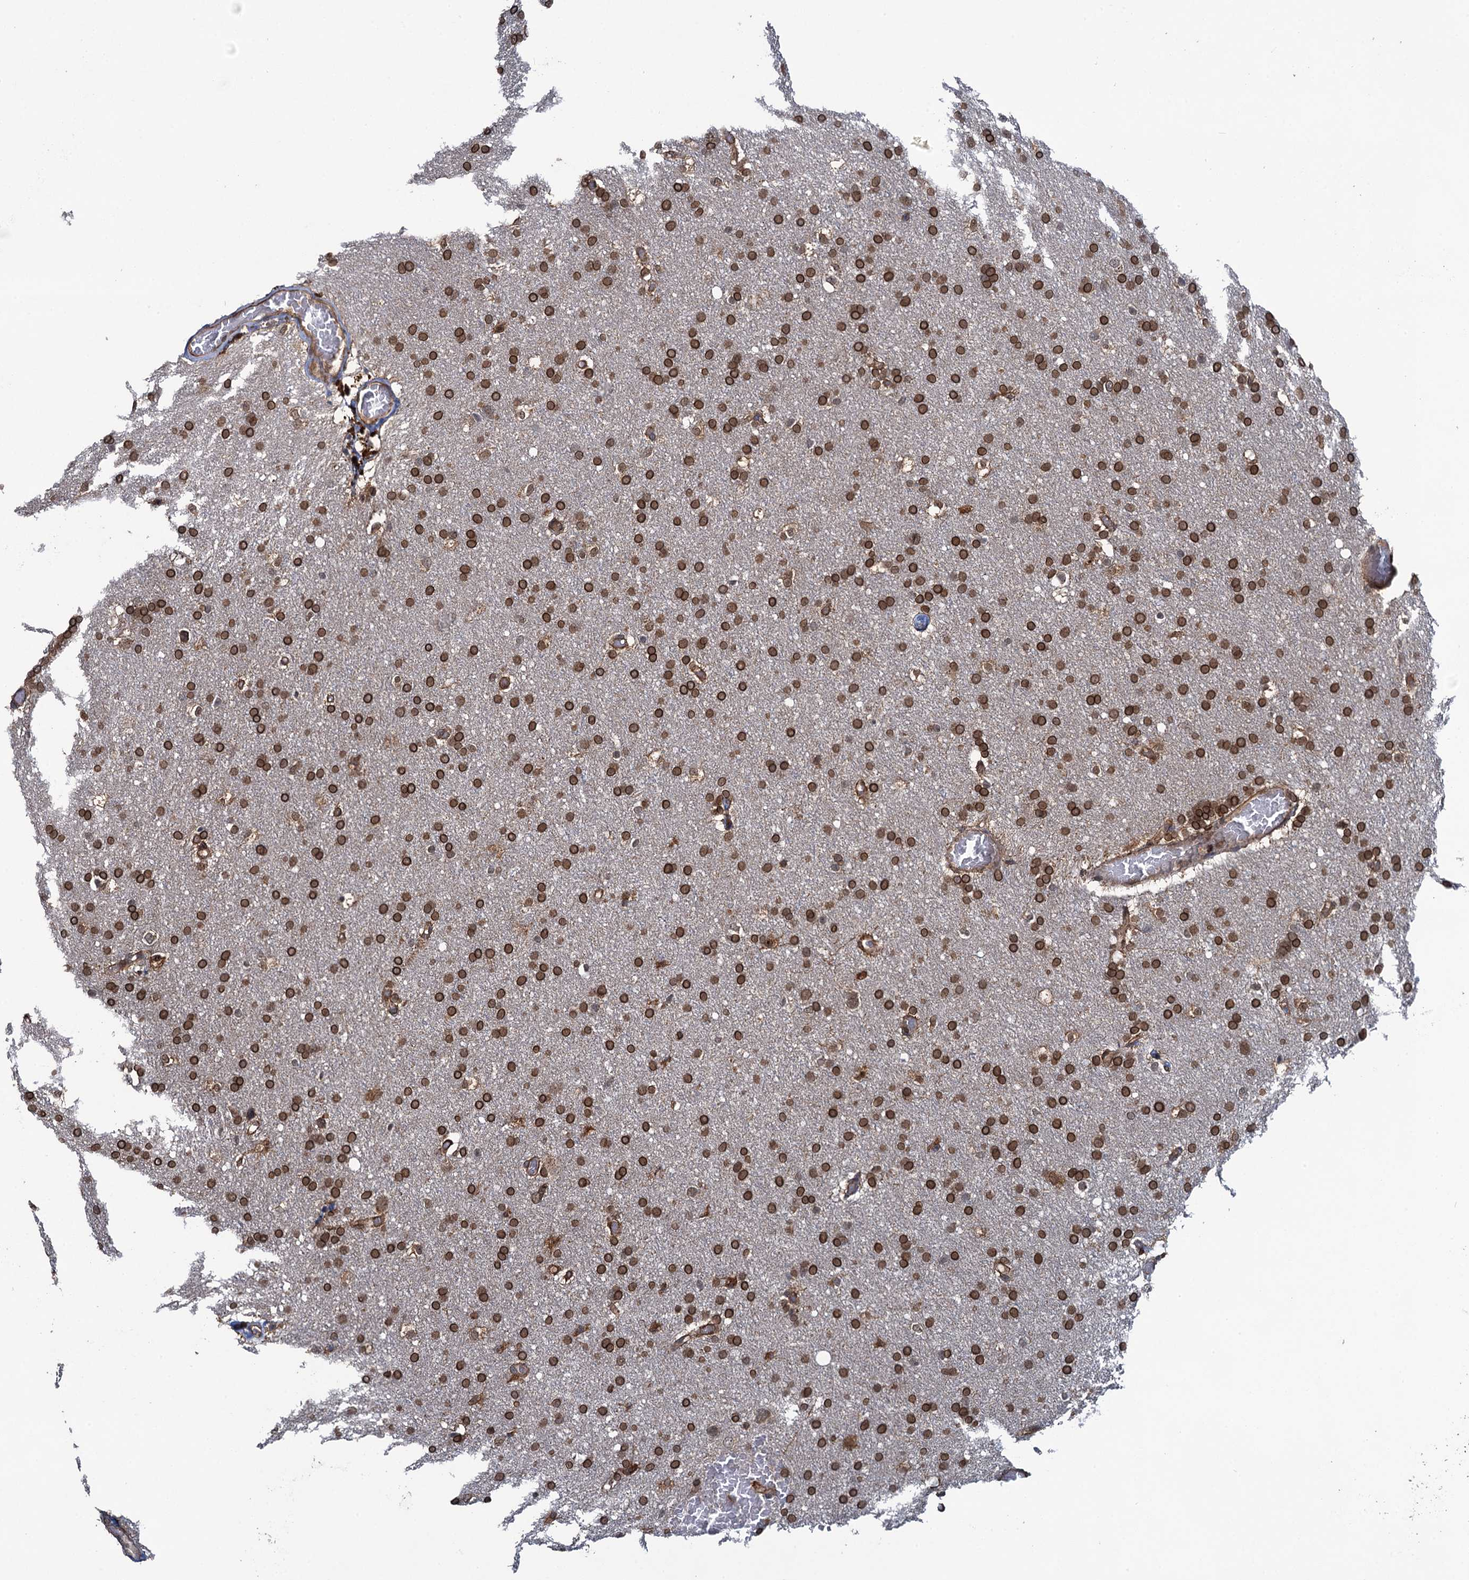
{"staining": {"intensity": "strong", "quantity": ">75%", "location": "cytoplasmic/membranous"}, "tissue": "glioma", "cell_type": "Tumor cells", "image_type": "cancer", "snomed": [{"axis": "morphology", "description": "Glioma, malignant, High grade"}, {"axis": "topography", "description": "Cerebral cortex"}], "caption": "Human high-grade glioma (malignant) stained for a protein (brown) reveals strong cytoplasmic/membranous positive expression in about >75% of tumor cells.", "gene": "EVX2", "patient": {"sex": "female", "age": 36}}